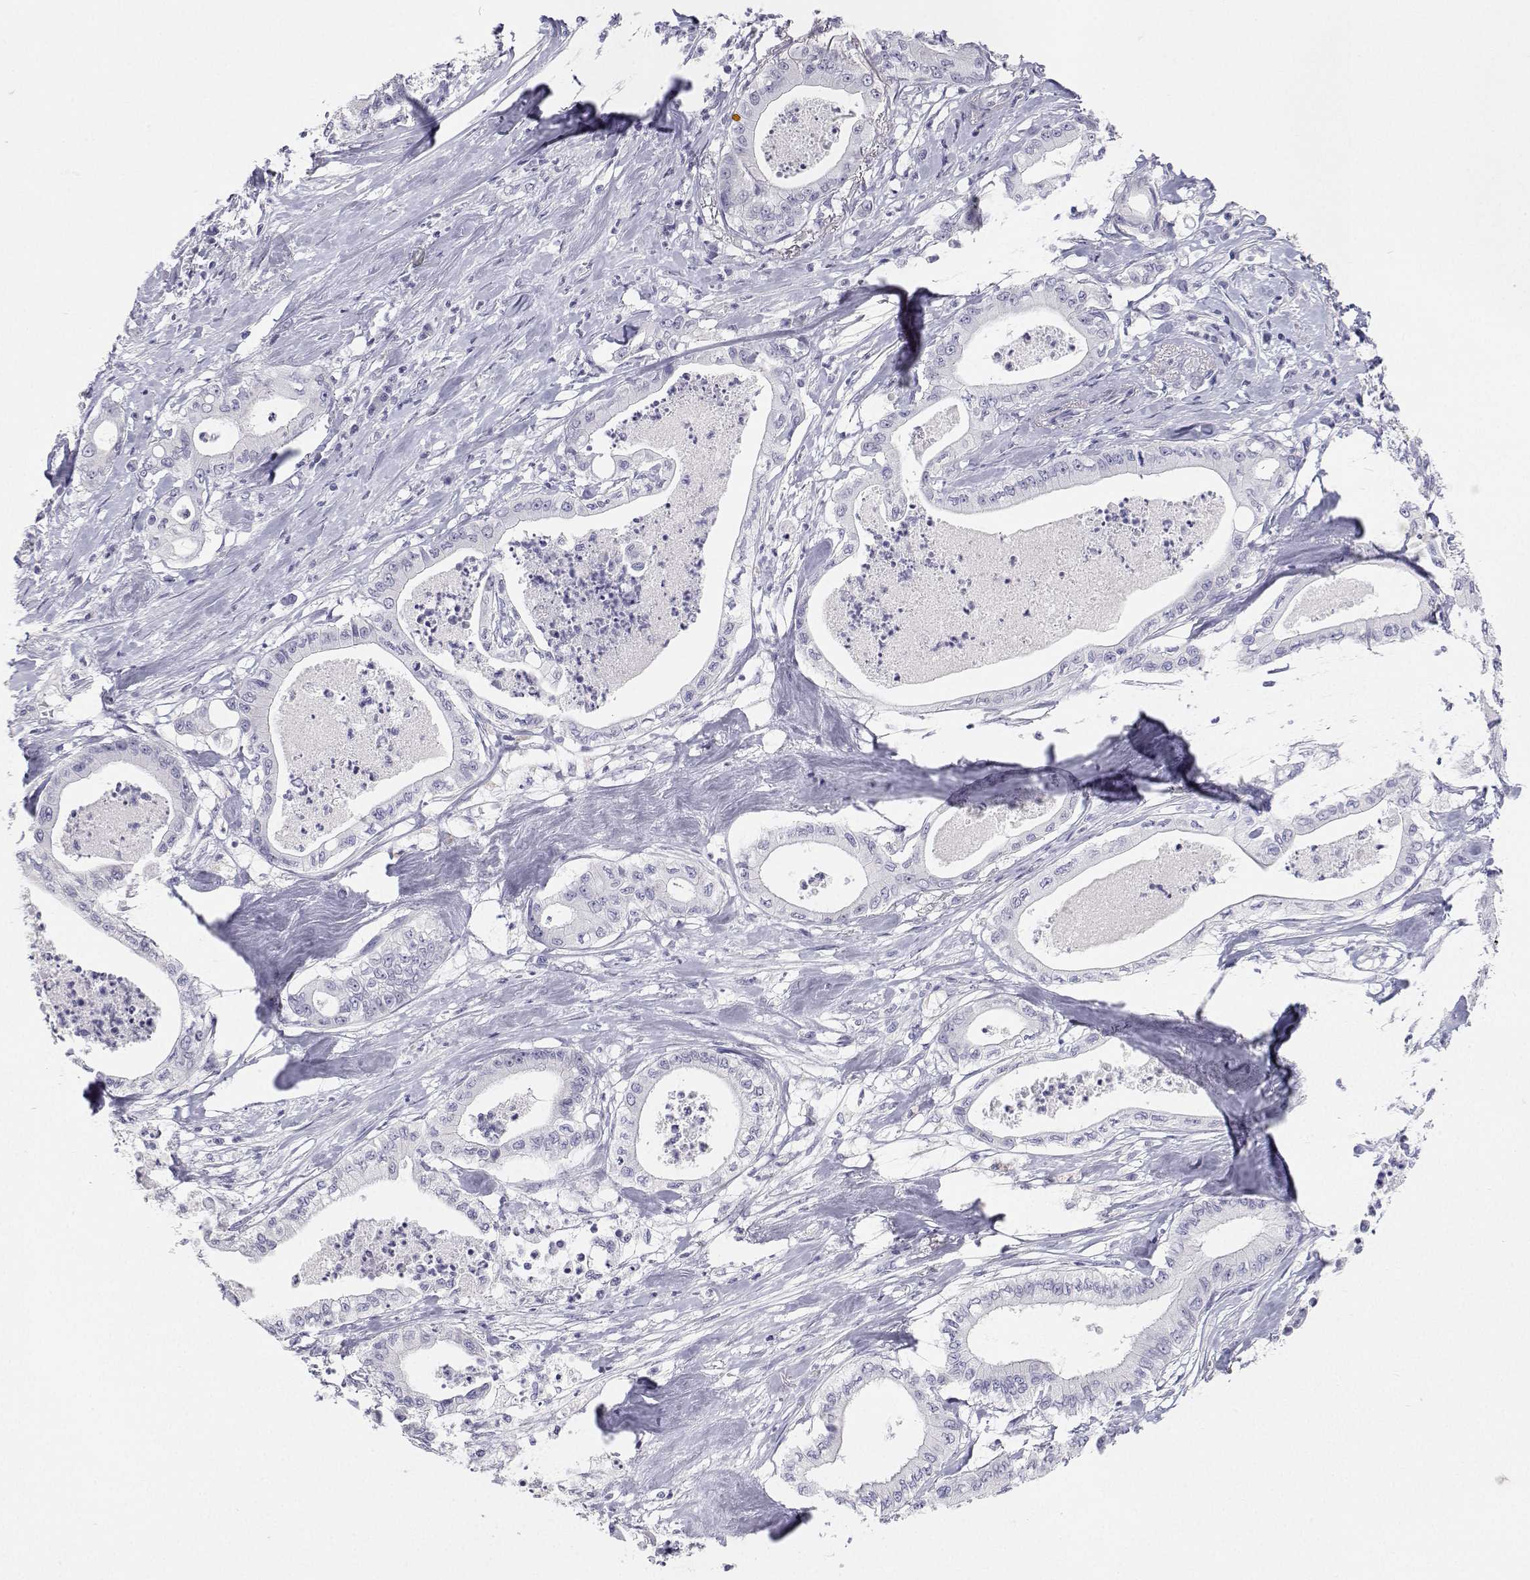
{"staining": {"intensity": "negative", "quantity": "none", "location": "none"}, "tissue": "pancreatic cancer", "cell_type": "Tumor cells", "image_type": "cancer", "snomed": [{"axis": "morphology", "description": "Adenocarcinoma, NOS"}, {"axis": "topography", "description": "Pancreas"}], "caption": "DAB immunohistochemical staining of pancreatic adenocarcinoma reveals no significant staining in tumor cells. Brightfield microscopy of immunohistochemistry (IHC) stained with DAB (brown) and hematoxylin (blue), captured at high magnification.", "gene": "BHMT", "patient": {"sex": "male", "age": 71}}